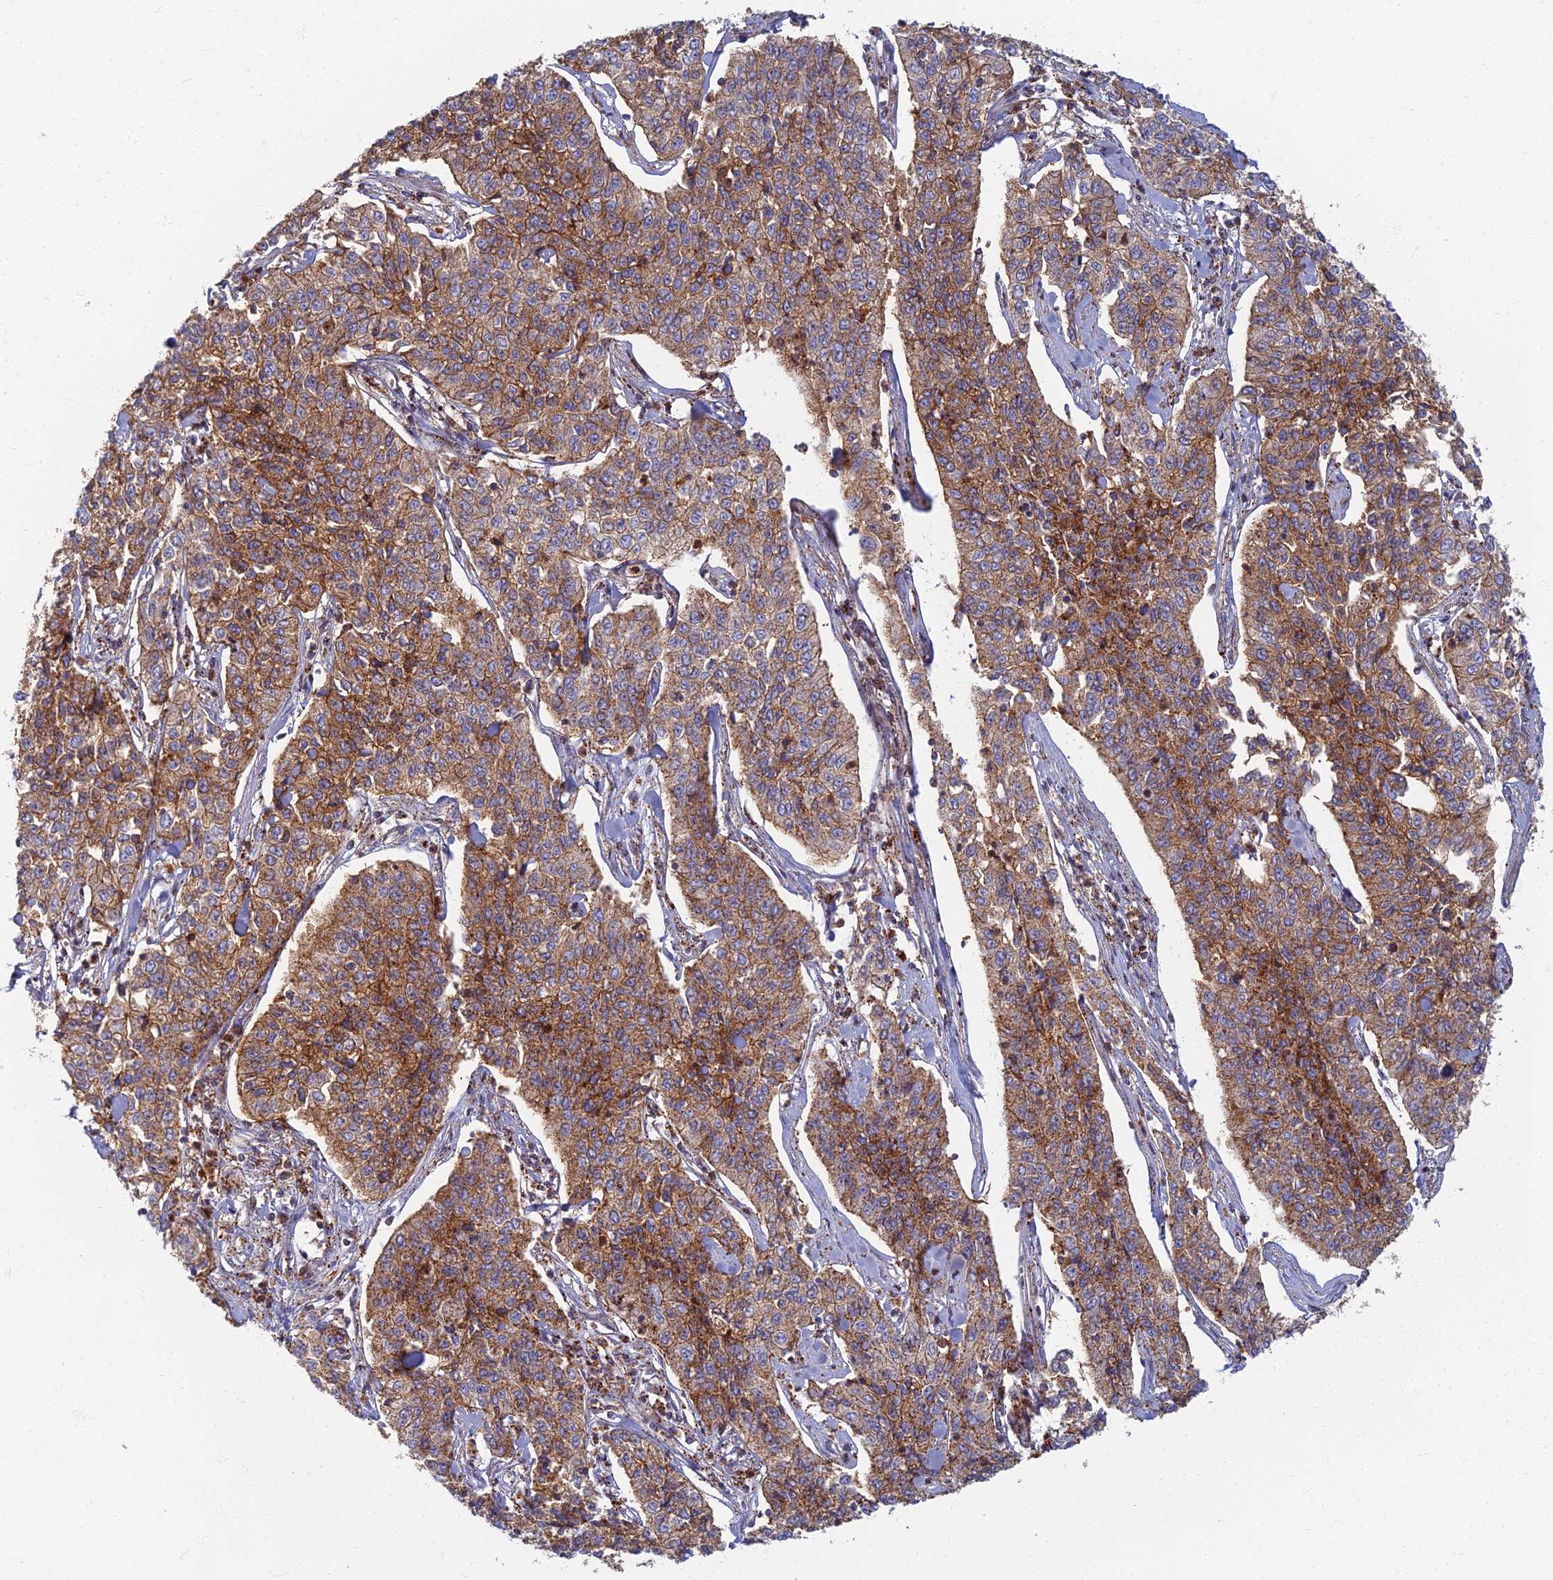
{"staining": {"intensity": "moderate", "quantity": ">75%", "location": "cytoplasmic/membranous"}, "tissue": "cervical cancer", "cell_type": "Tumor cells", "image_type": "cancer", "snomed": [{"axis": "morphology", "description": "Squamous cell carcinoma, NOS"}, {"axis": "topography", "description": "Cervix"}], "caption": "Approximately >75% of tumor cells in cervical squamous cell carcinoma display moderate cytoplasmic/membranous protein staining as visualized by brown immunohistochemical staining.", "gene": "CHMP4B", "patient": {"sex": "female", "age": 35}}